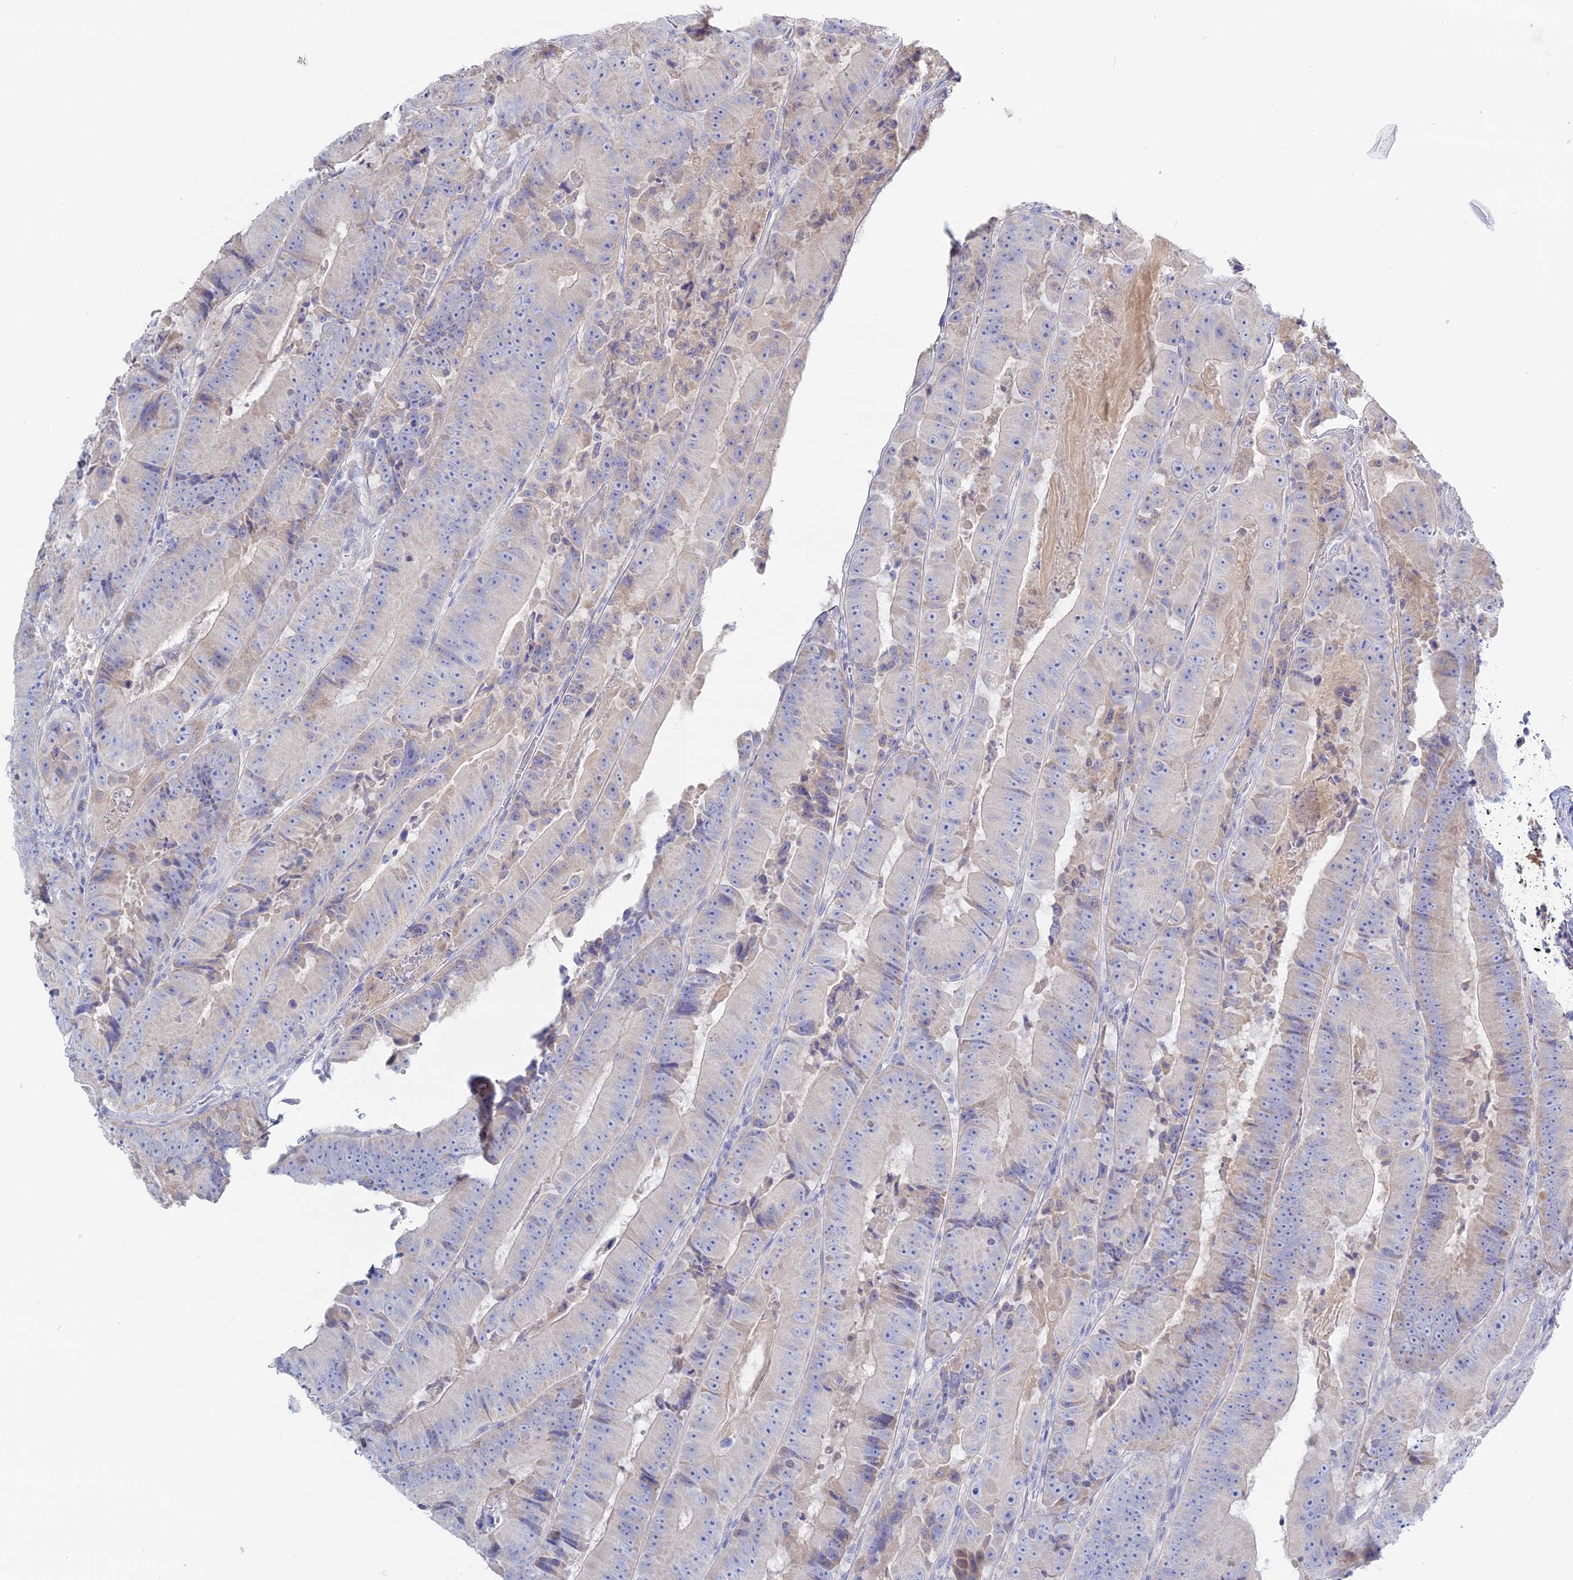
{"staining": {"intensity": "negative", "quantity": "none", "location": "none"}, "tissue": "colorectal cancer", "cell_type": "Tumor cells", "image_type": "cancer", "snomed": [{"axis": "morphology", "description": "Adenocarcinoma, NOS"}, {"axis": "topography", "description": "Colon"}], "caption": "Immunohistochemistry micrograph of human colorectal adenocarcinoma stained for a protein (brown), which reveals no positivity in tumor cells.", "gene": "ADGRA1", "patient": {"sex": "female", "age": 86}}